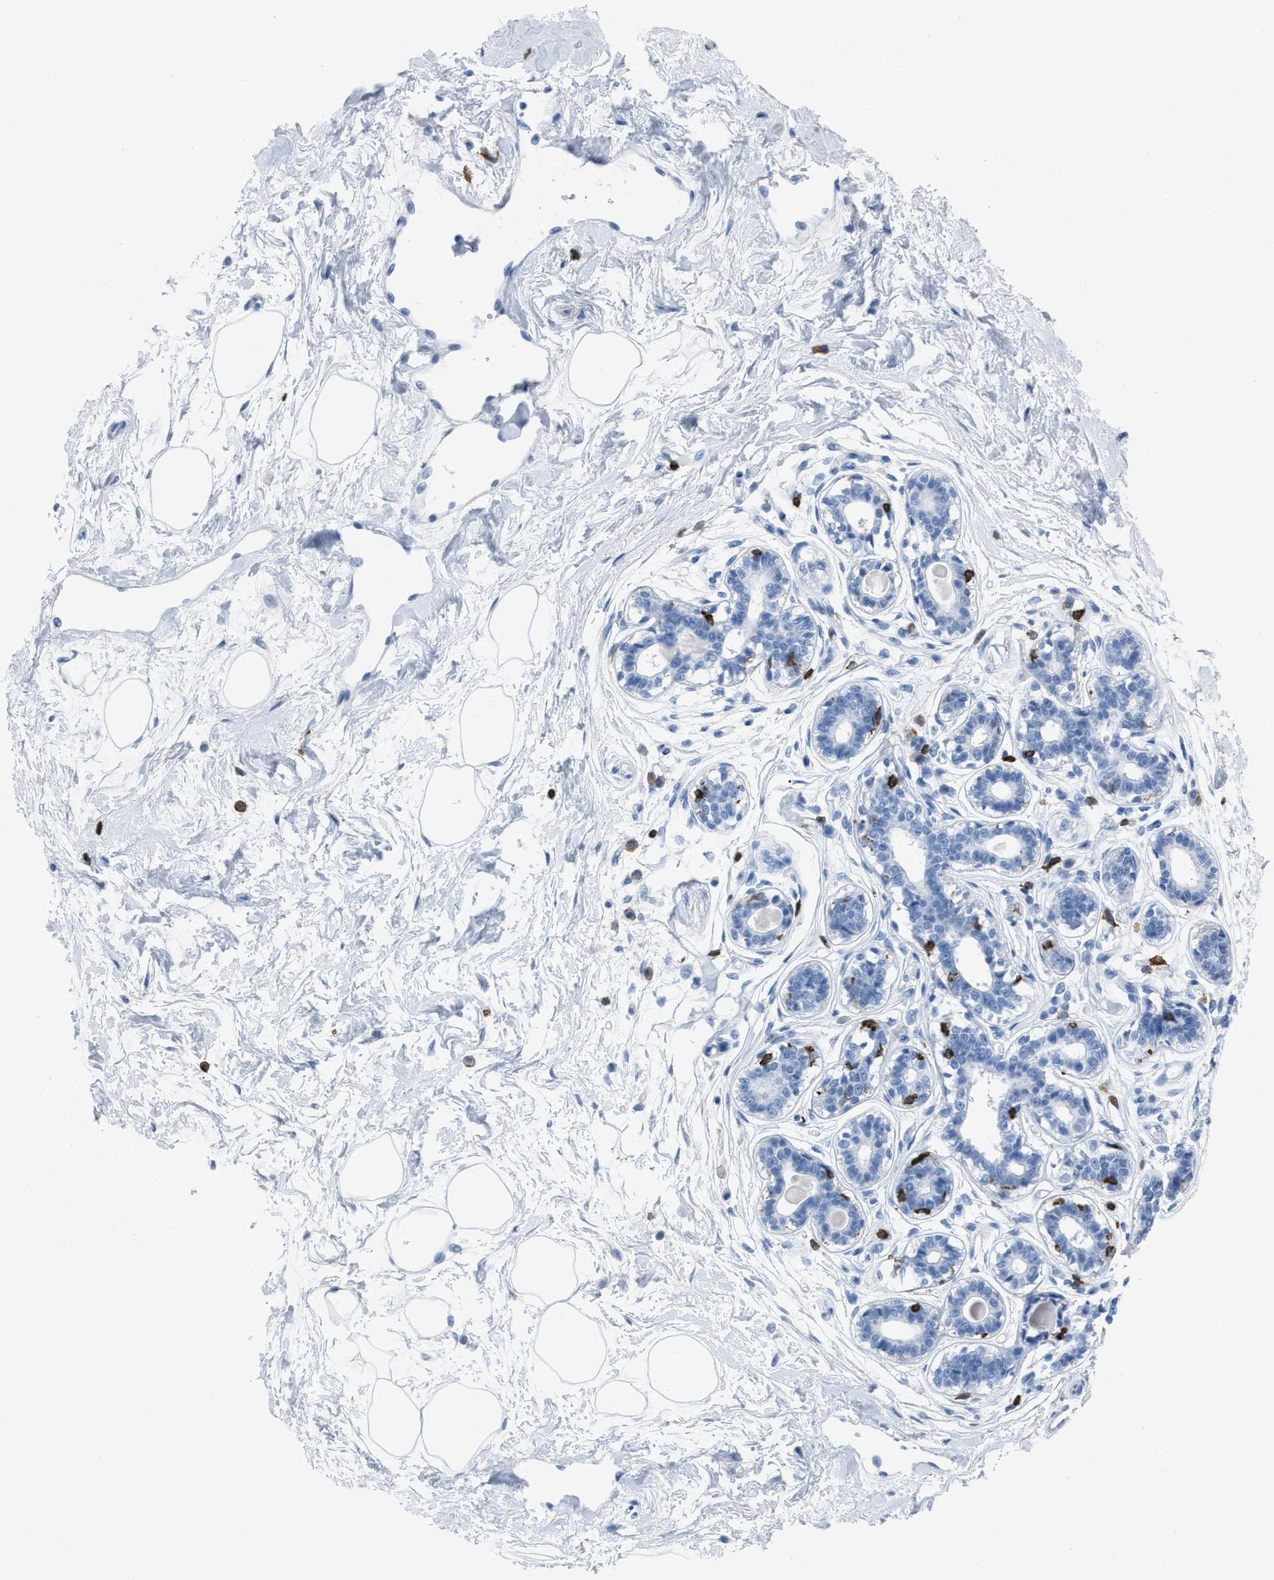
{"staining": {"intensity": "negative", "quantity": "none", "location": "none"}, "tissue": "breast", "cell_type": "Adipocytes", "image_type": "normal", "snomed": [{"axis": "morphology", "description": "Normal tissue, NOS"}, {"axis": "topography", "description": "Breast"}], "caption": "Immunohistochemistry image of benign human breast stained for a protein (brown), which reveals no positivity in adipocytes.", "gene": "LSP1", "patient": {"sex": "female", "age": 45}}